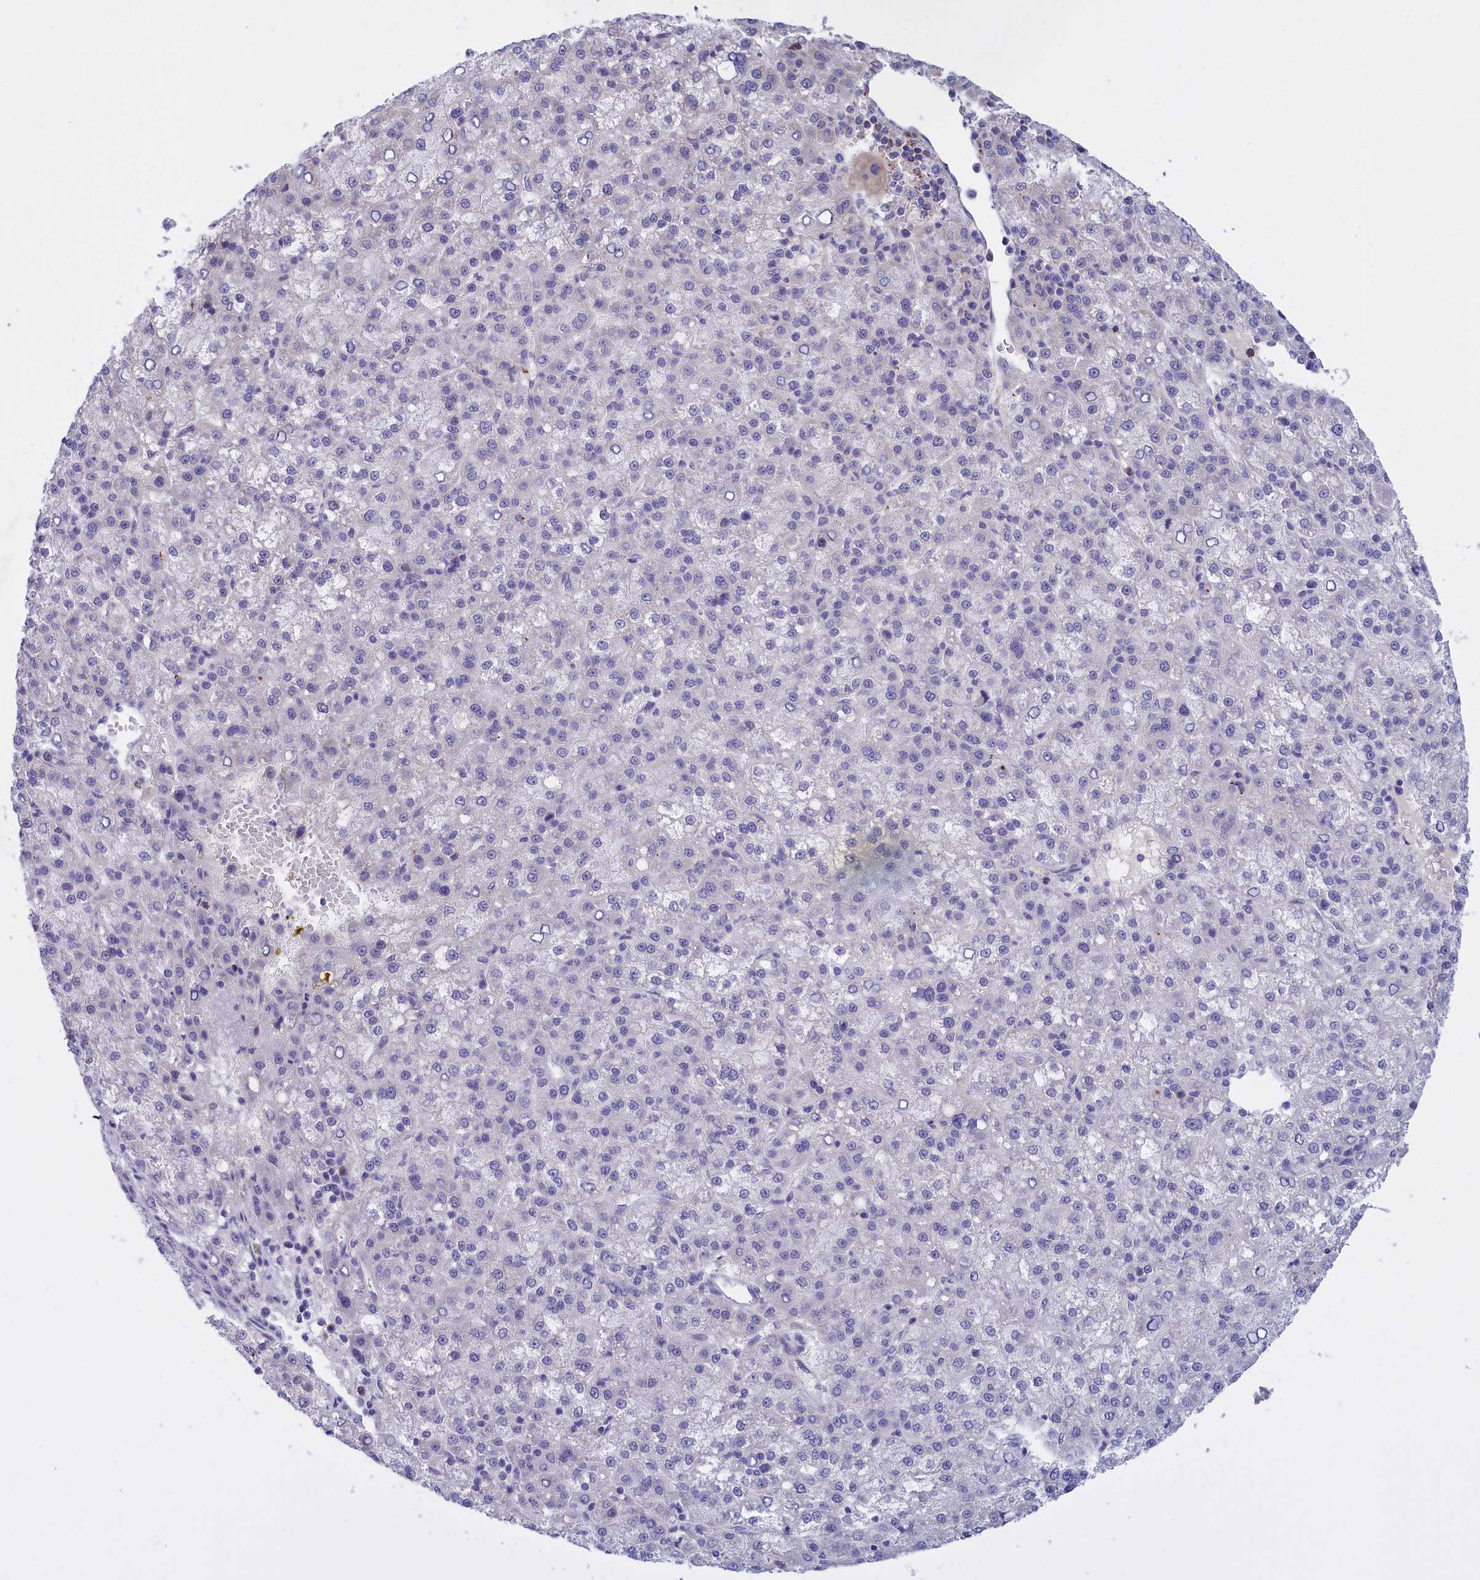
{"staining": {"intensity": "negative", "quantity": "none", "location": "none"}, "tissue": "liver cancer", "cell_type": "Tumor cells", "image_type": "cancer", "snomed": [{"axis": "morphology", "description": "Carcinoma, Hepatocellular, NOS"}, {"axis": "topography", "description": "Liver"}], "caption": "Immunohistochemistry micrograph of hepatocellular carcinoma (liver) stained for a protein (brown), which displays no expression in tumor cells. (DAB (3,3'-diaminobenzidine) immunohistochemistry (IHC) visualized using brightfield microscopy, high magnification).", "gene": "FAM149B1", "patient": {"sex": "female", "age": 58}}